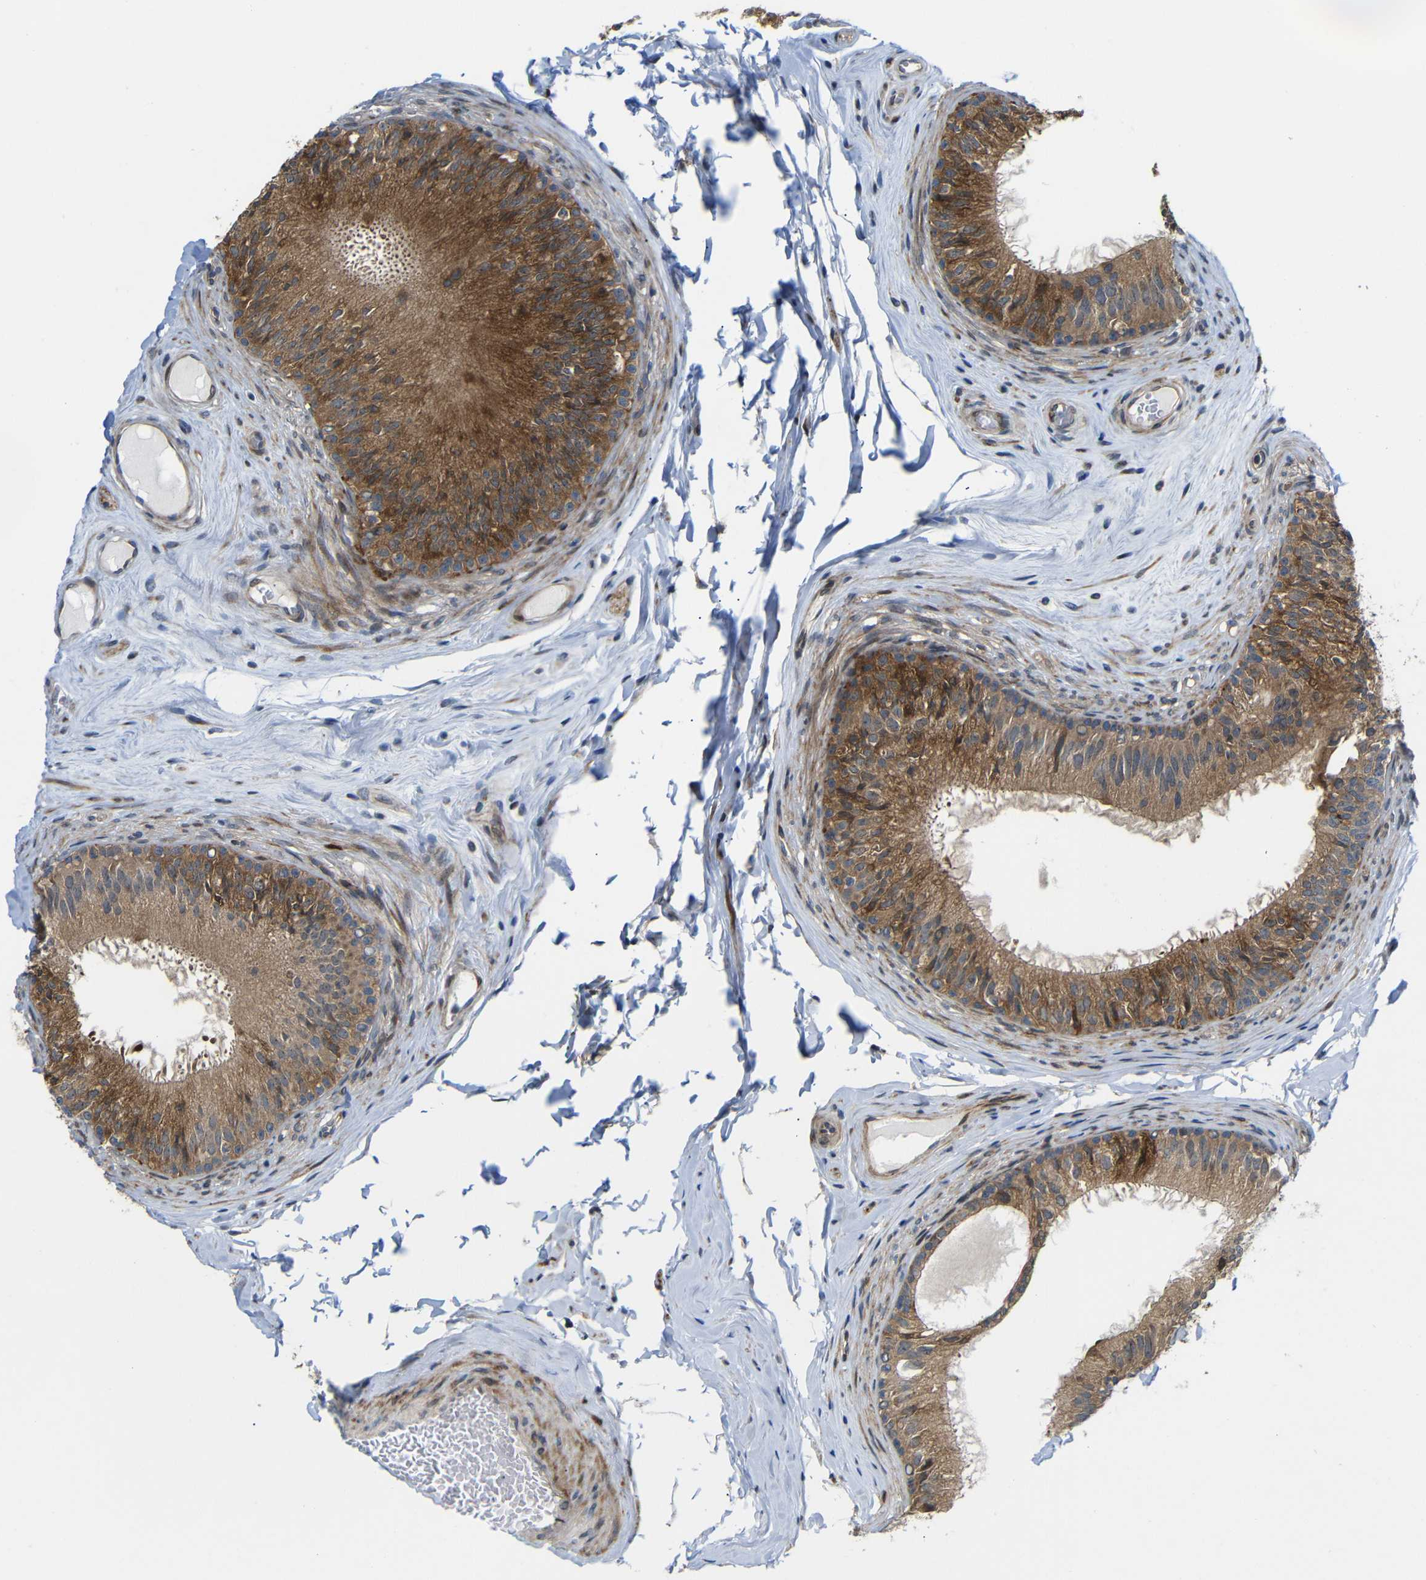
{"staining": {"intensity": "strong", "quantity": ">75%", "location": "cytoplasmic/membranous"}, "tissue": "epididymis", "cell_type": "Glandular cells", "image_type": "normal", "snomed": [{"axis": "morphology", "description": "Normal tissue, NOS"}, {"axis": "topography", "description": "Testis"}, {"axis": "topography", "description": "Epididymis"}], "caption": "This is a photomicrograph of IHC staining of unremarkable epididymis, which shows strong expression in the cytoplasmic/membranous of glandular cells.", "gene": "P3H2", "patient": {"sex": "male", "age": 36}}